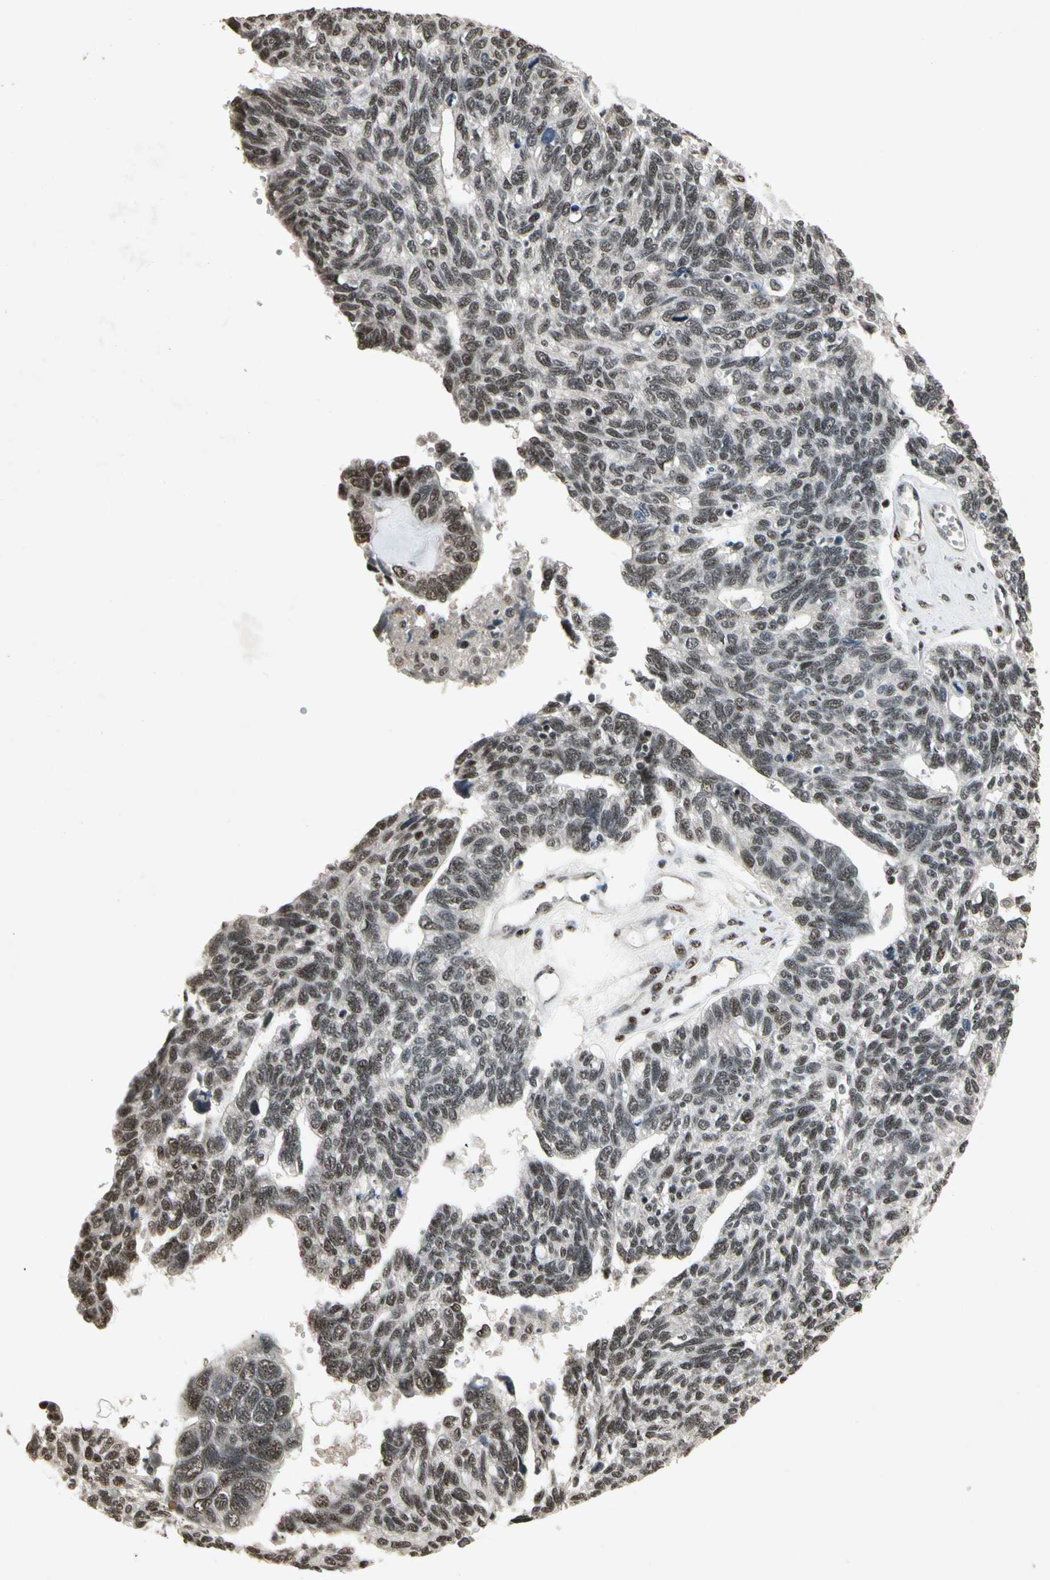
{"staining": {"intensity": "strong", "quantity": ">75%", "location": "nuclear"}, "tissue": "ovarian cancer", "cell_type": "Tumor cells", "image_type": "cancer", "snomed": [{"axis": "morphology", "description": "Cystadenocarcinoma, serous, NOS"}, {"axis": "topography", "description": "Ovary"}], "caption": "Ovarian serous cystadenocarcinoma stained for a protein (brown) demonstrates strong nuclear positive positivity in approximately >75% of tumor cells.", "gene": "TBX2", "patient": {"sex": "female", "age": 79}}